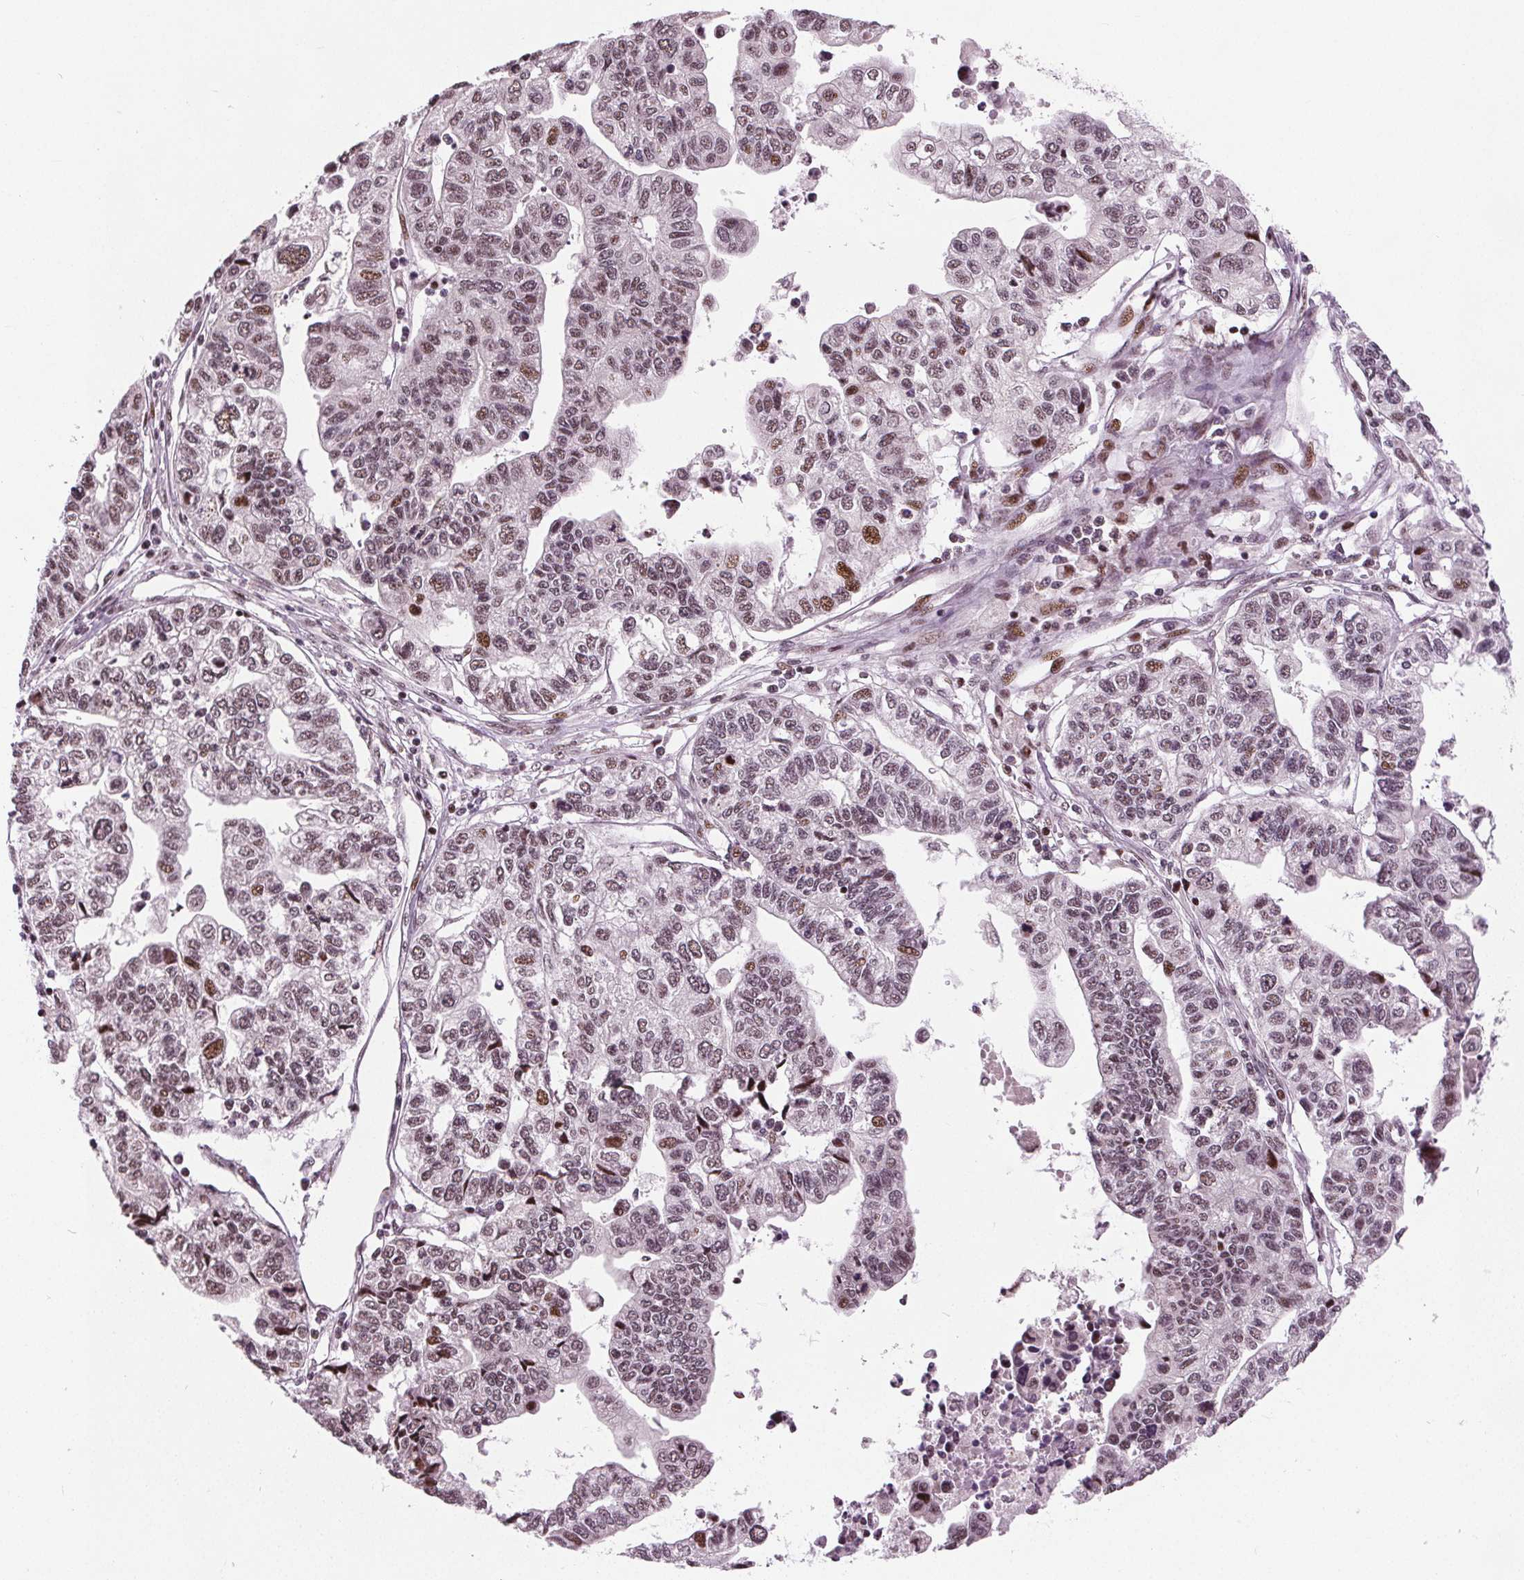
{"staining": {"intensity": "moderate", "quantity": ">75%", "location": "nuclear"}, "tissue": "stomach cancer", "cell_type": "Tumor cells", "image_type": "cancer", "snomed": [{"axis": "morphology", "description": "Adenocarcinoma, NOS"}, {"axis": "topography", "description": "Stomach, upper"}], "caption": "Immunohistochemical staining of human stomach adenocarcinoma displays medium levels of moderate nuclear protein staining in about >75% of tumor cells.", "gene": "TTC34", "patient": {"sex": "female", "age": 67}}